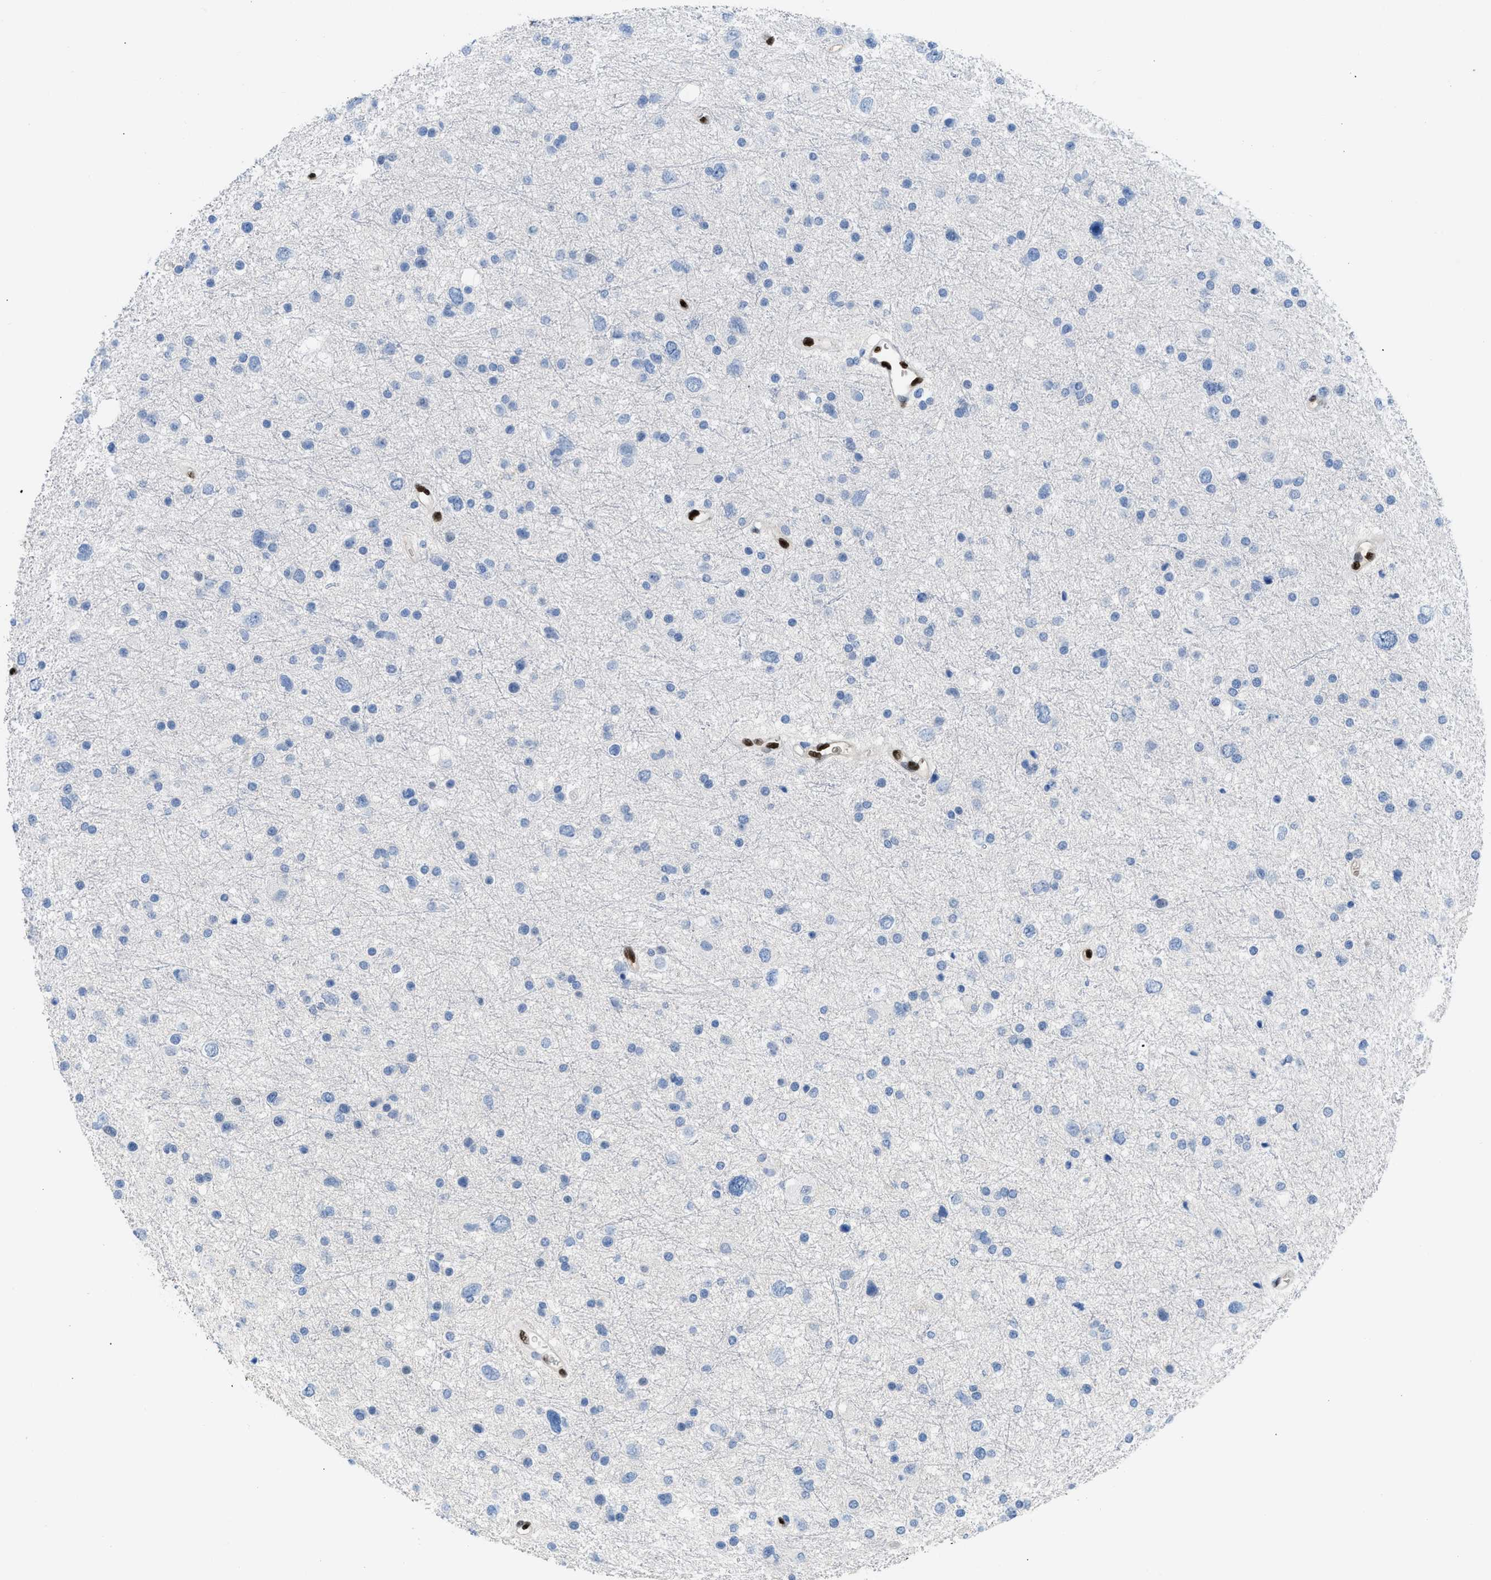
{"staining": {"intensity": "negative", "quantity": "none", "location": "none"}, "tissue": "glioma", "cell_type": "Tumor cells", "image_type": "cancer", "snomed": [{"axis": "morphology", "description": "Glioma, malignant, Low grade"}, {"axis": "topography", "description": "Brain"}], "caption": "The micrograph demonstrates no significant staining in tumor cells of glioma.", "gene": "LEF1", "patient": {"sex": "female", "age": 37}}